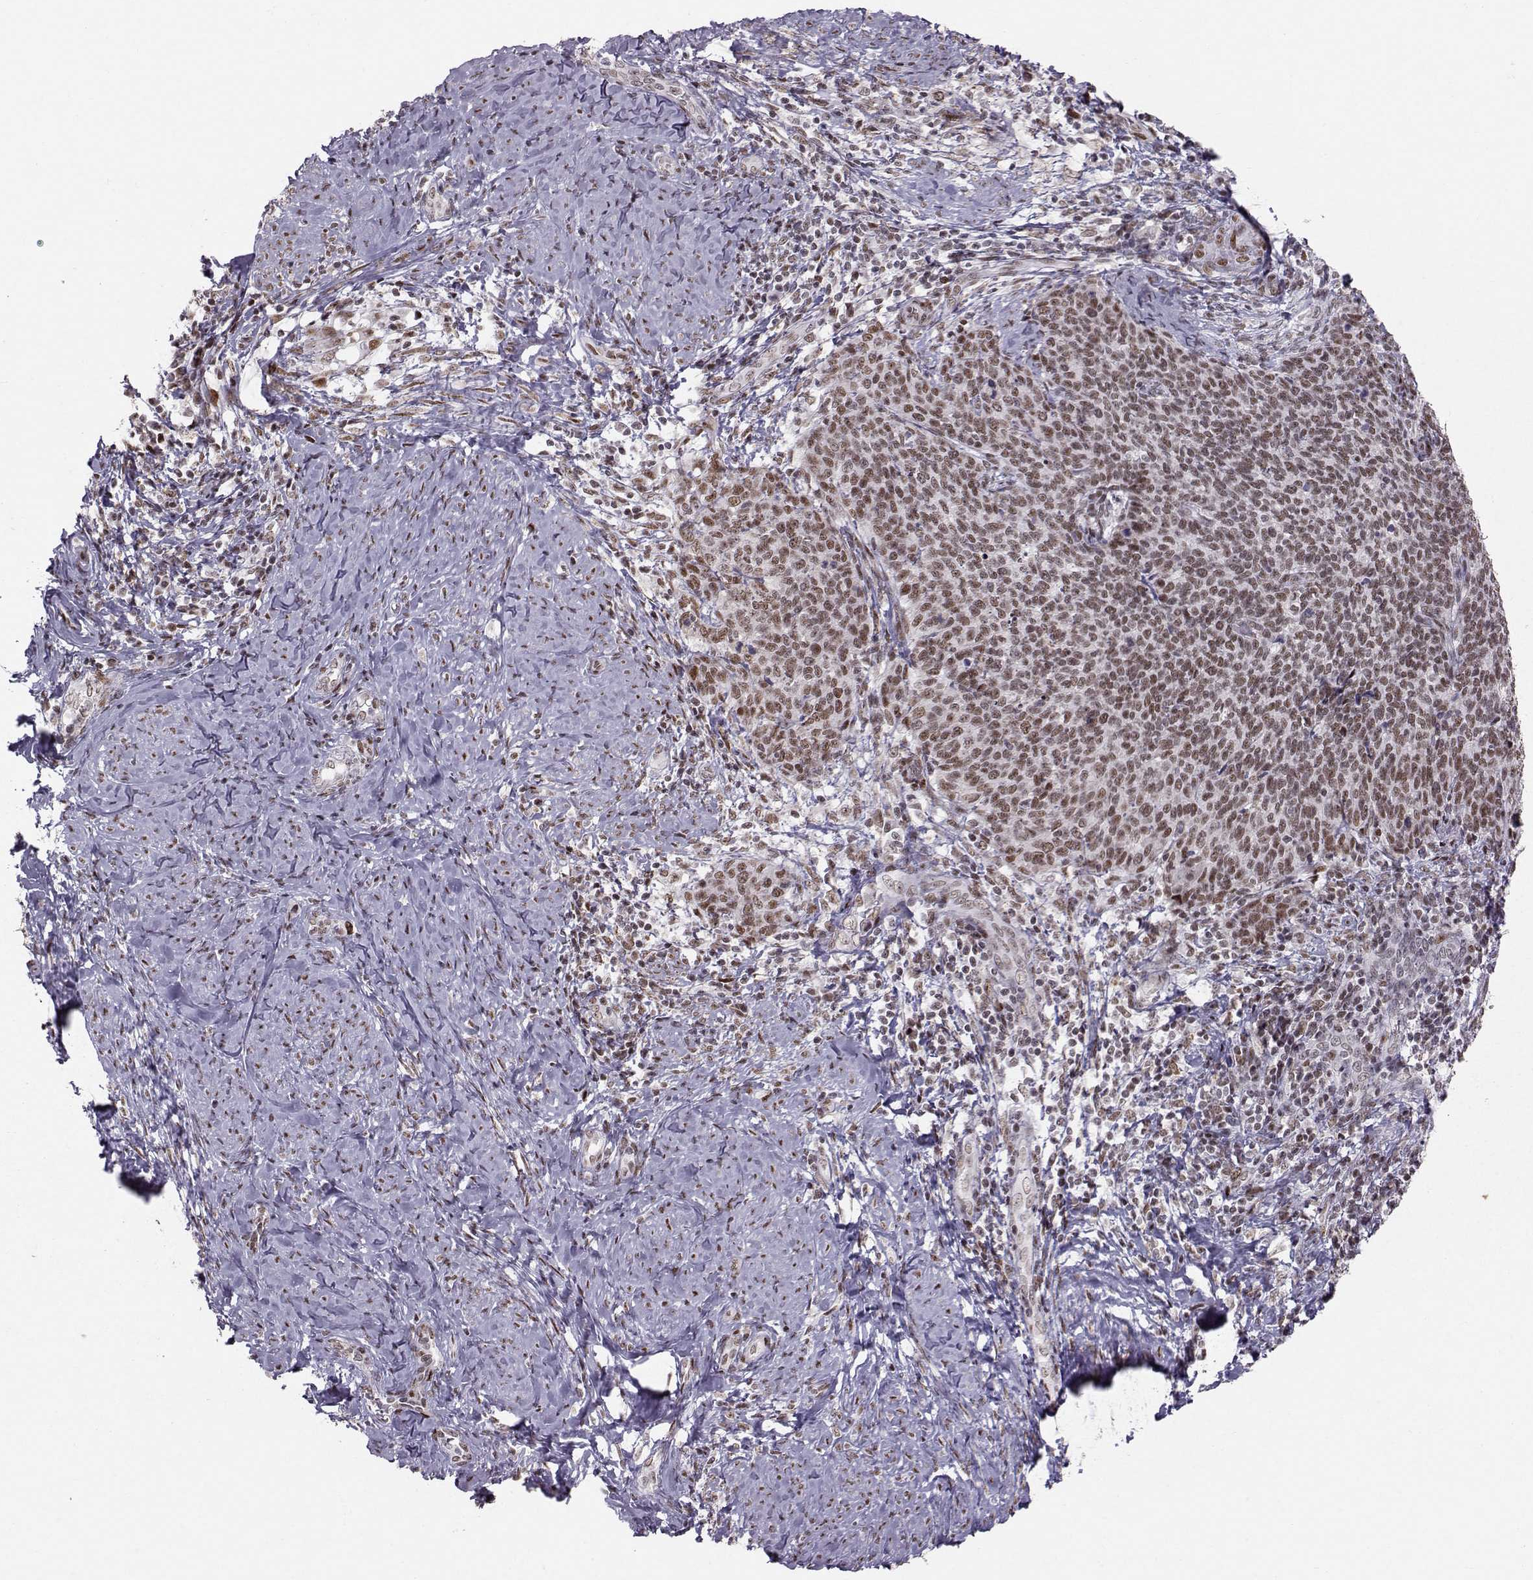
{"staining": {"intensity": "moderate", "quantity": ">75%", "location": "nuclear"}, "tissue": "cervical cancer", "cell_type": "Tumor cells", "image_type": "cancer", "snomed": [{"axis": "morphology", "description": "Normal tissue, NOS"}, {"axis": "morphology", "description": "Squamous cell carcinoma, NOS"}, {"axis": "topography", "description": "Cervix"}], "caption": "The immunohistochemical stain labels moderate nuclear expression in tumor cells of cervical cancer tissue.", "gene": "SNAPC2", "patient": {"sex": "female", "age": 39}}